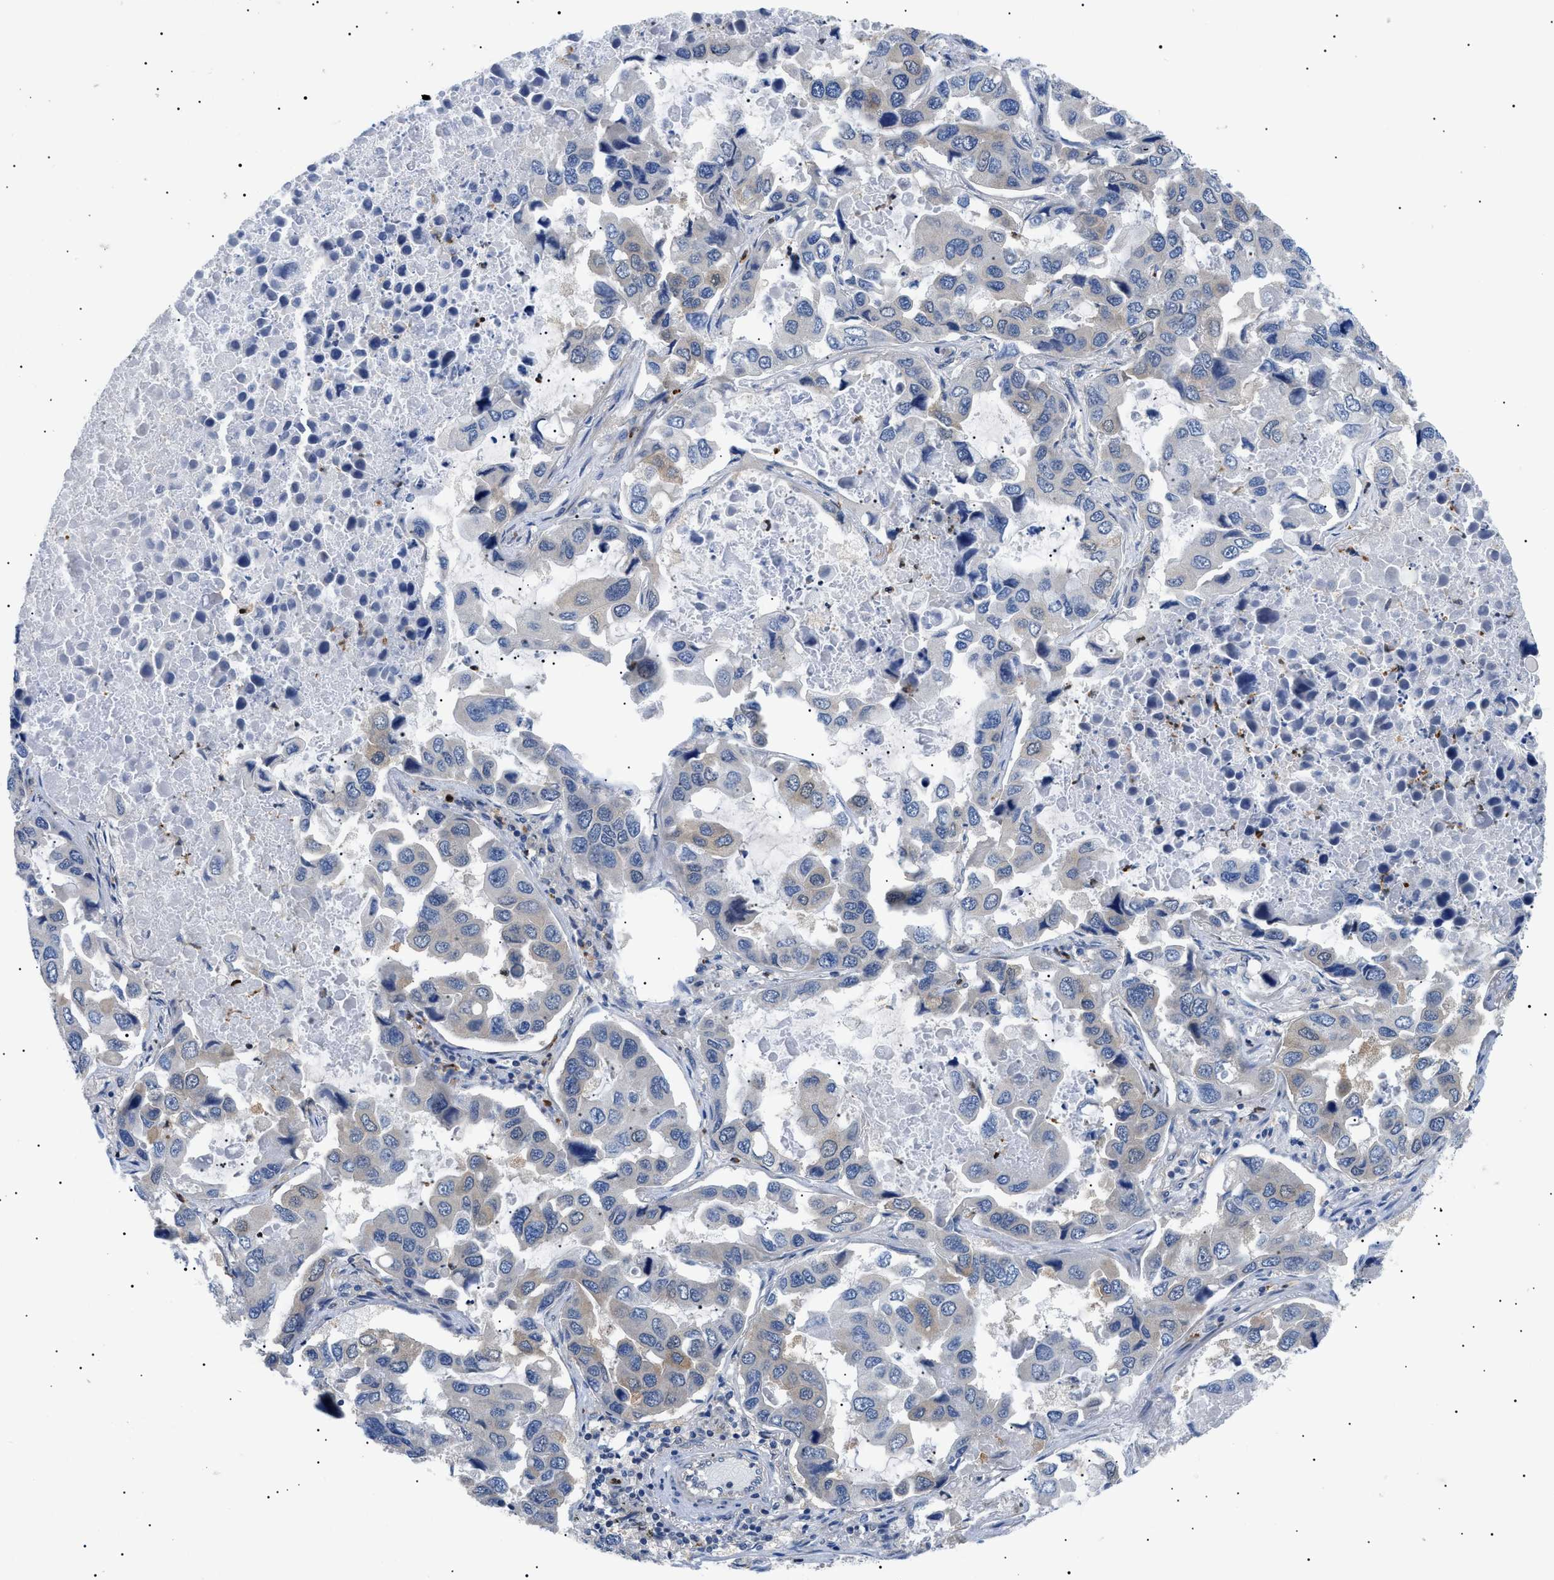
{"staining": {"intensity": "weak", "quantity": "<25%", "location": "cytoplasmic/membranous"}, "tissue": "lung cancer", "cell_type": "Tumor cells", "image_type": "cancer", "snomed": [{"axis": "morphology", "description": "Adenocarcinoma, NOS"}, {"axis": "topography", "description": "Lung"}], "caption": "High power microscopy photomicrograph of an immunohistochemistry (IHC) photomicrograph of lung adenocarcinoma, revealing no significant expression in tumor cells. (Brightfield microscopy of DAB immunohistochemistry (IHC) at high magnification).", "gene": "RIPK1", "patient": {"sex": "male", "age": 64}}